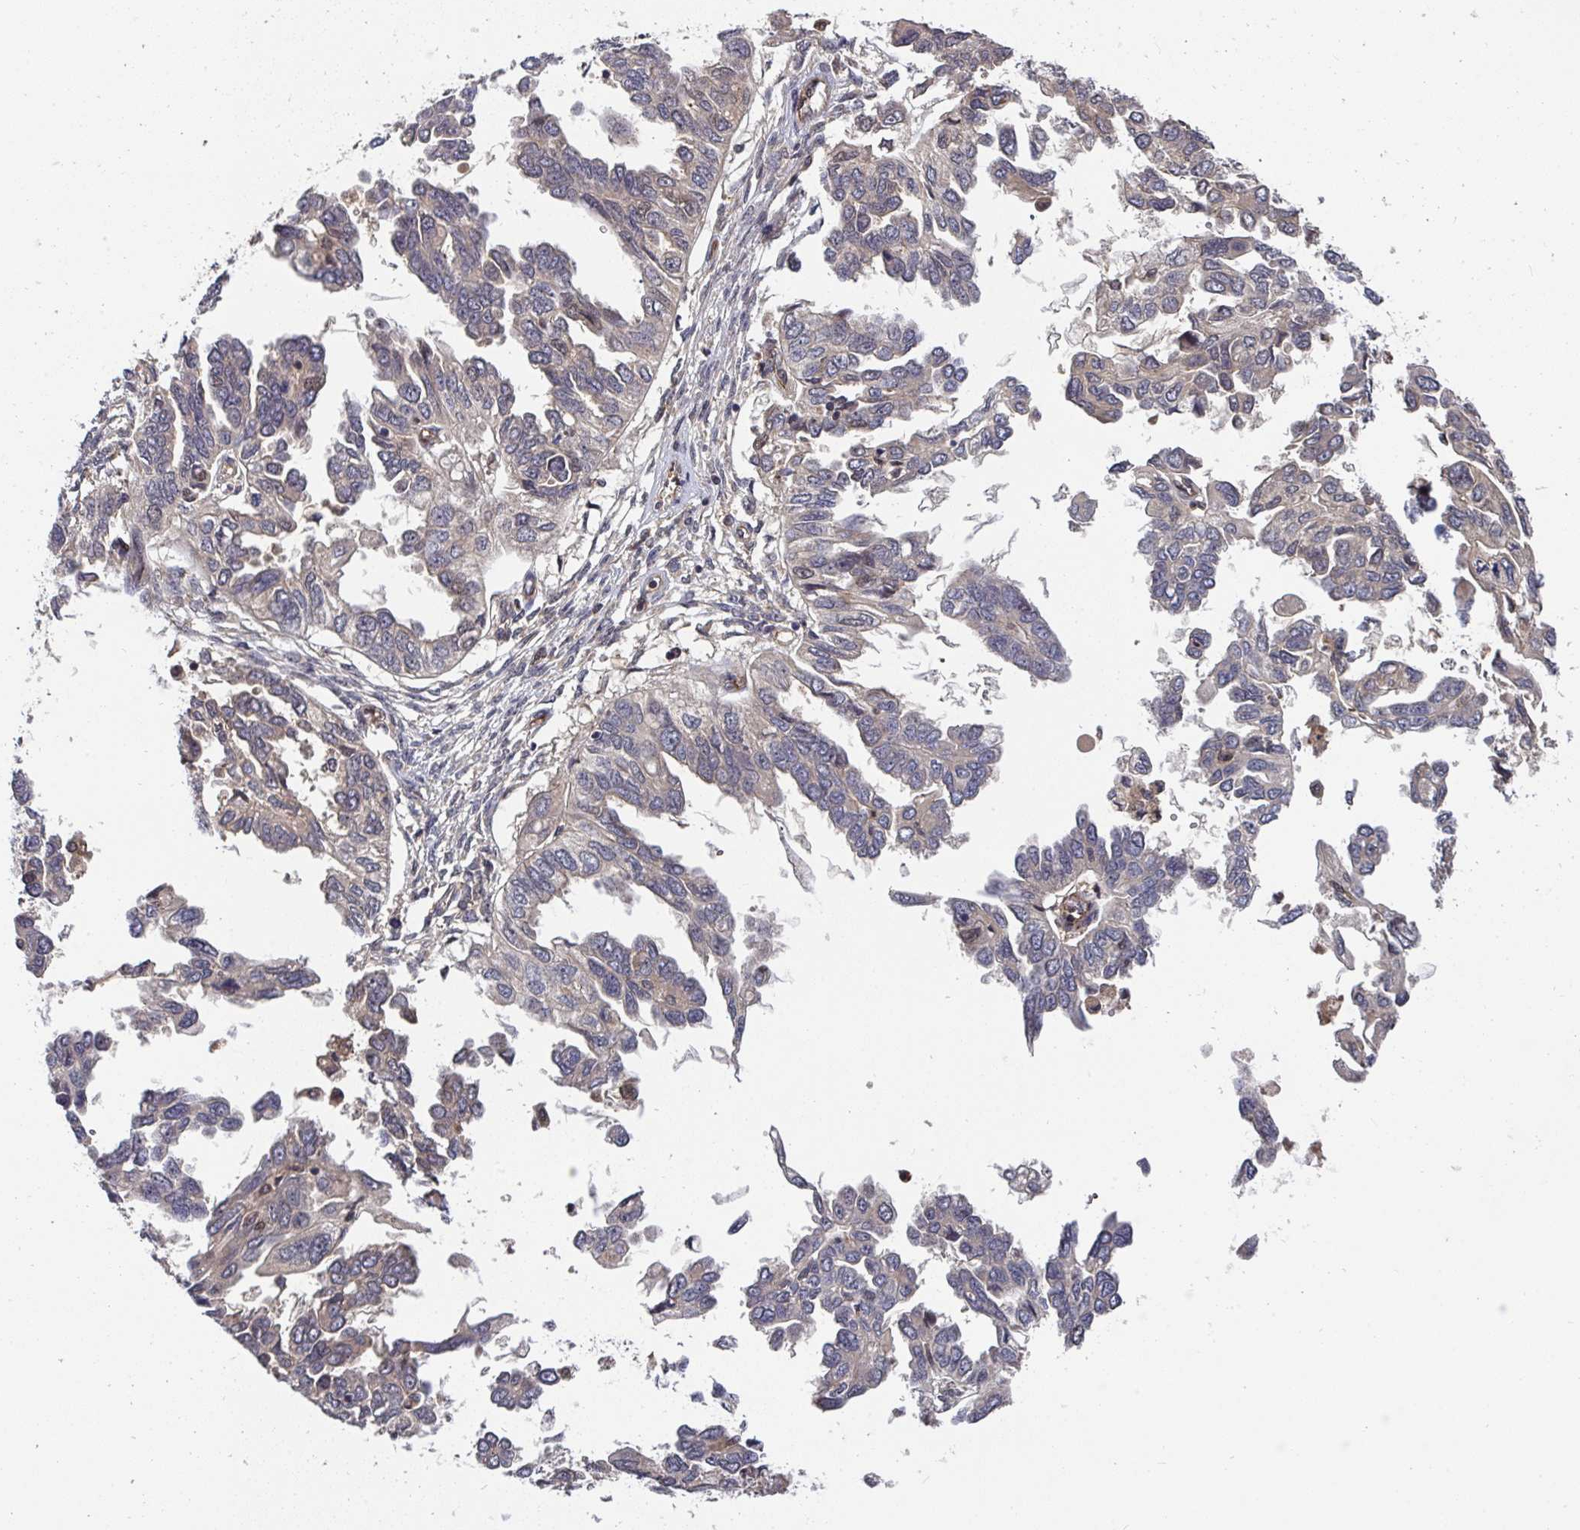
{"staining": {"intensity": "moderate", "quantity": "25%-75%", "location": "cytoplasmic/membranous,nuclear"}, "tissue": "ovarian cancer", "cell_type": "Tumor cells", "image_type": "cancer", "snomed": [{"axis": "morphology", "description": "Cystadenocarcinoma, serous, NOS"}, {"axis": "topography", "description": "Ovary"}], "caption": "Human ovarian serous cystadenocarcinoma stained with a protein marker exhibits moderate staining in tumor cells.", "gene": "TIGAR", "patient": {"sex": "female", "age": 53}}